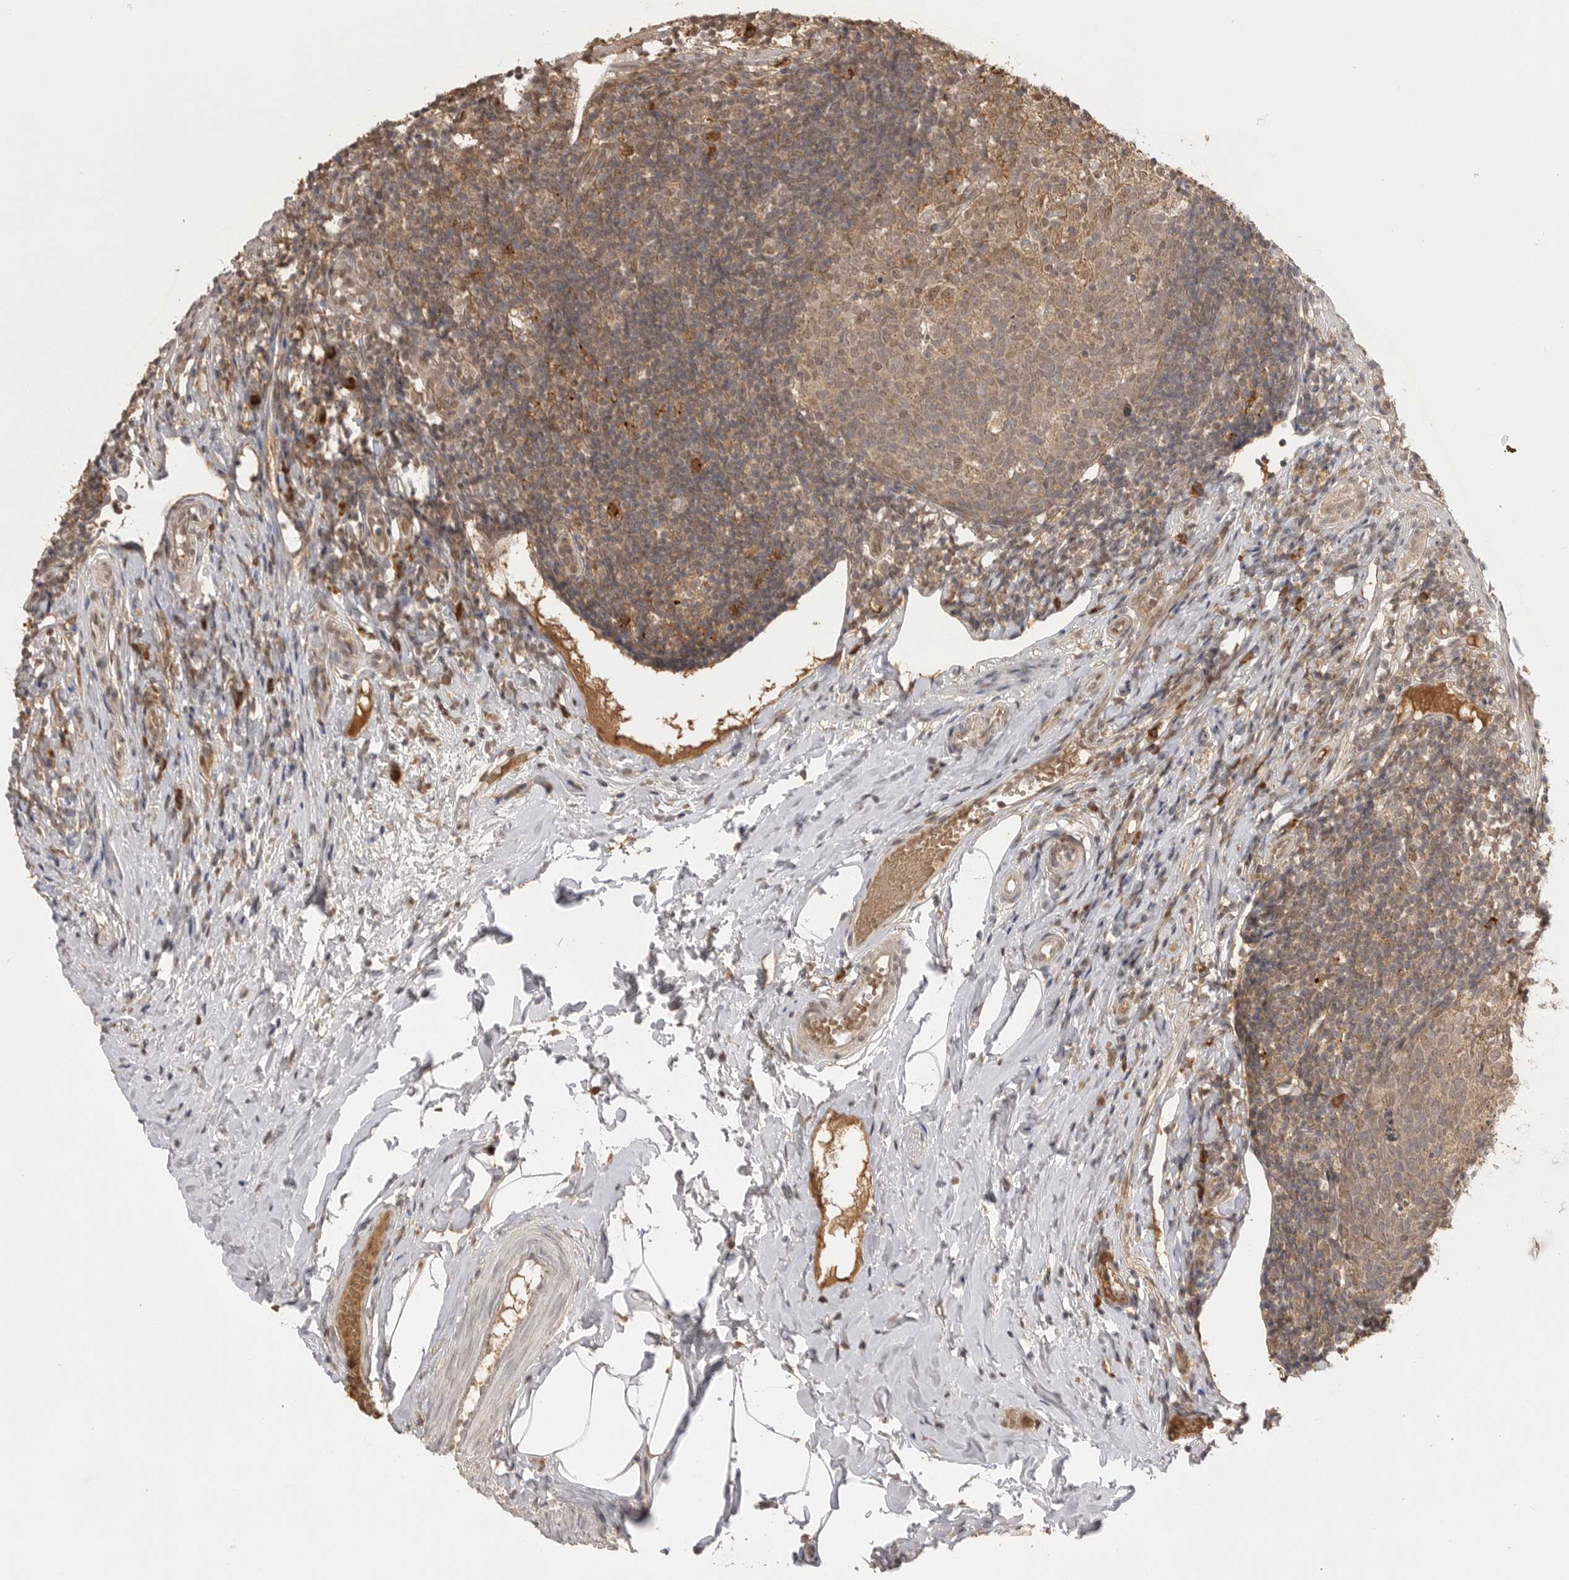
{"staining": {"intensity": "weak", "quantity": "25%-75%", "location": "cytoplasmic/membranous"}, "tissue": "appendix", "cell_type": "Glandular cells", "image_type": "normal", "snomed": [{"axis": "morphology", "description": "Normal tissue, NOS"}, {"axis": "topography", "description": "Appendix"}], "caption": "The micrograph demonstrates a brown stain indicating the presence of a protein in the cytoplasmic/membranous of glandular cells in appendix.", "gene": "ASPSCR1", "patient": {"sex": "female", "age": 20}}